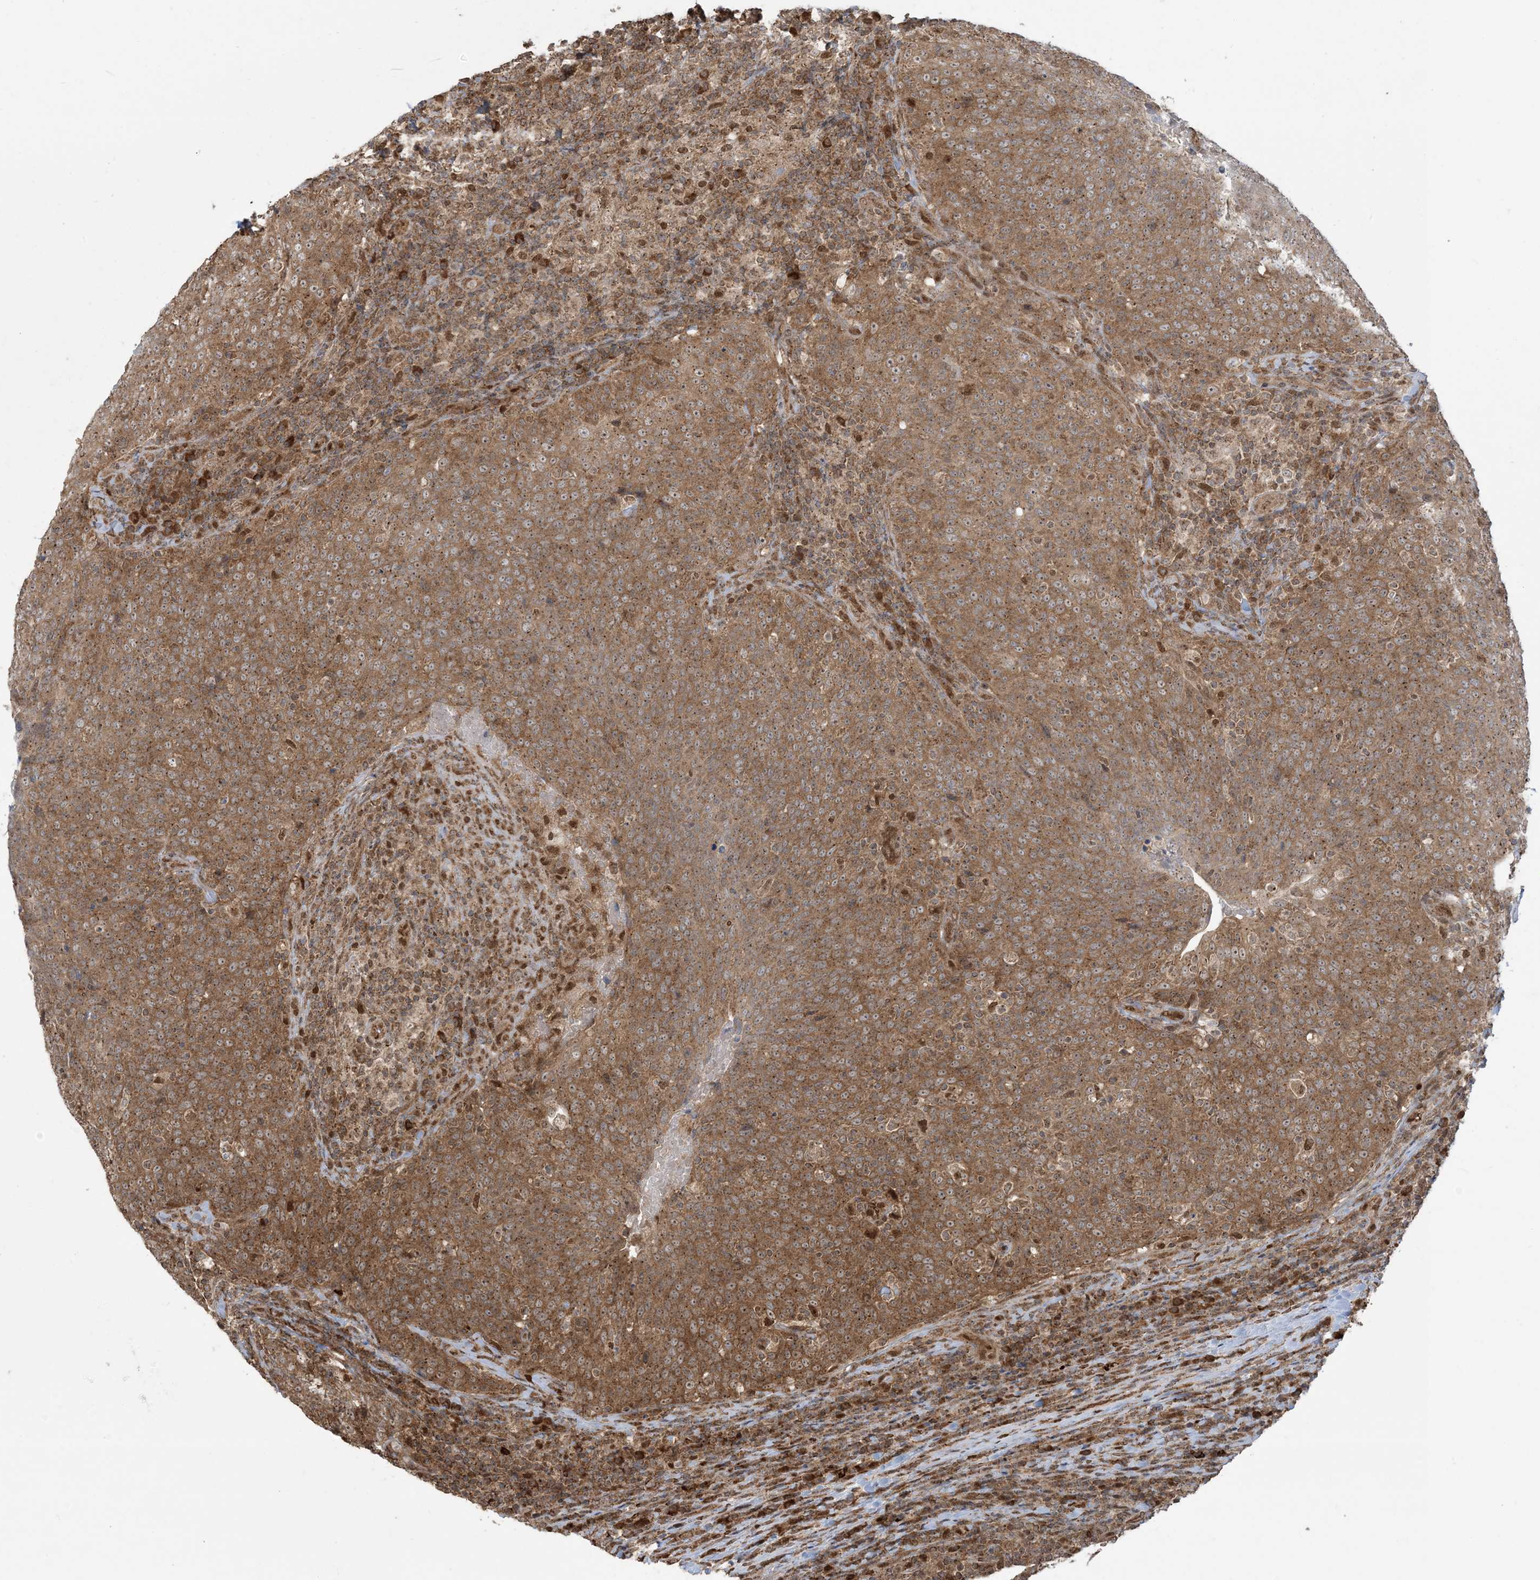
{"staining": {"intensity": "moderate", "quantity": ">75%", "location": "cytoplasmic/membranous"}, "tissue": "head and neck cancer", "cell_type": "Tumor cells", "image_type": "cancer", "snomed": [{"axis": "morphology", "description": "Squamous cell carcinoma, NOS"}, {"axis": "morphology", "description": "Squamous cell carcinoma, metastatic, NOS"}, {"axis": "topography", "description": "Lymph node"}, {"axis": "topography", "description": "Head-Neck"}], "caption": "Approximately >75% of tumor cells in human squamous cell carcinoma (head and neck) demonstrate moderate cytoplasmic/membranous protein positivity as visualized by brown immunohistochemical staining.", "gene": "ABCF3", "patient": {"sex": "male", "age": 62}}